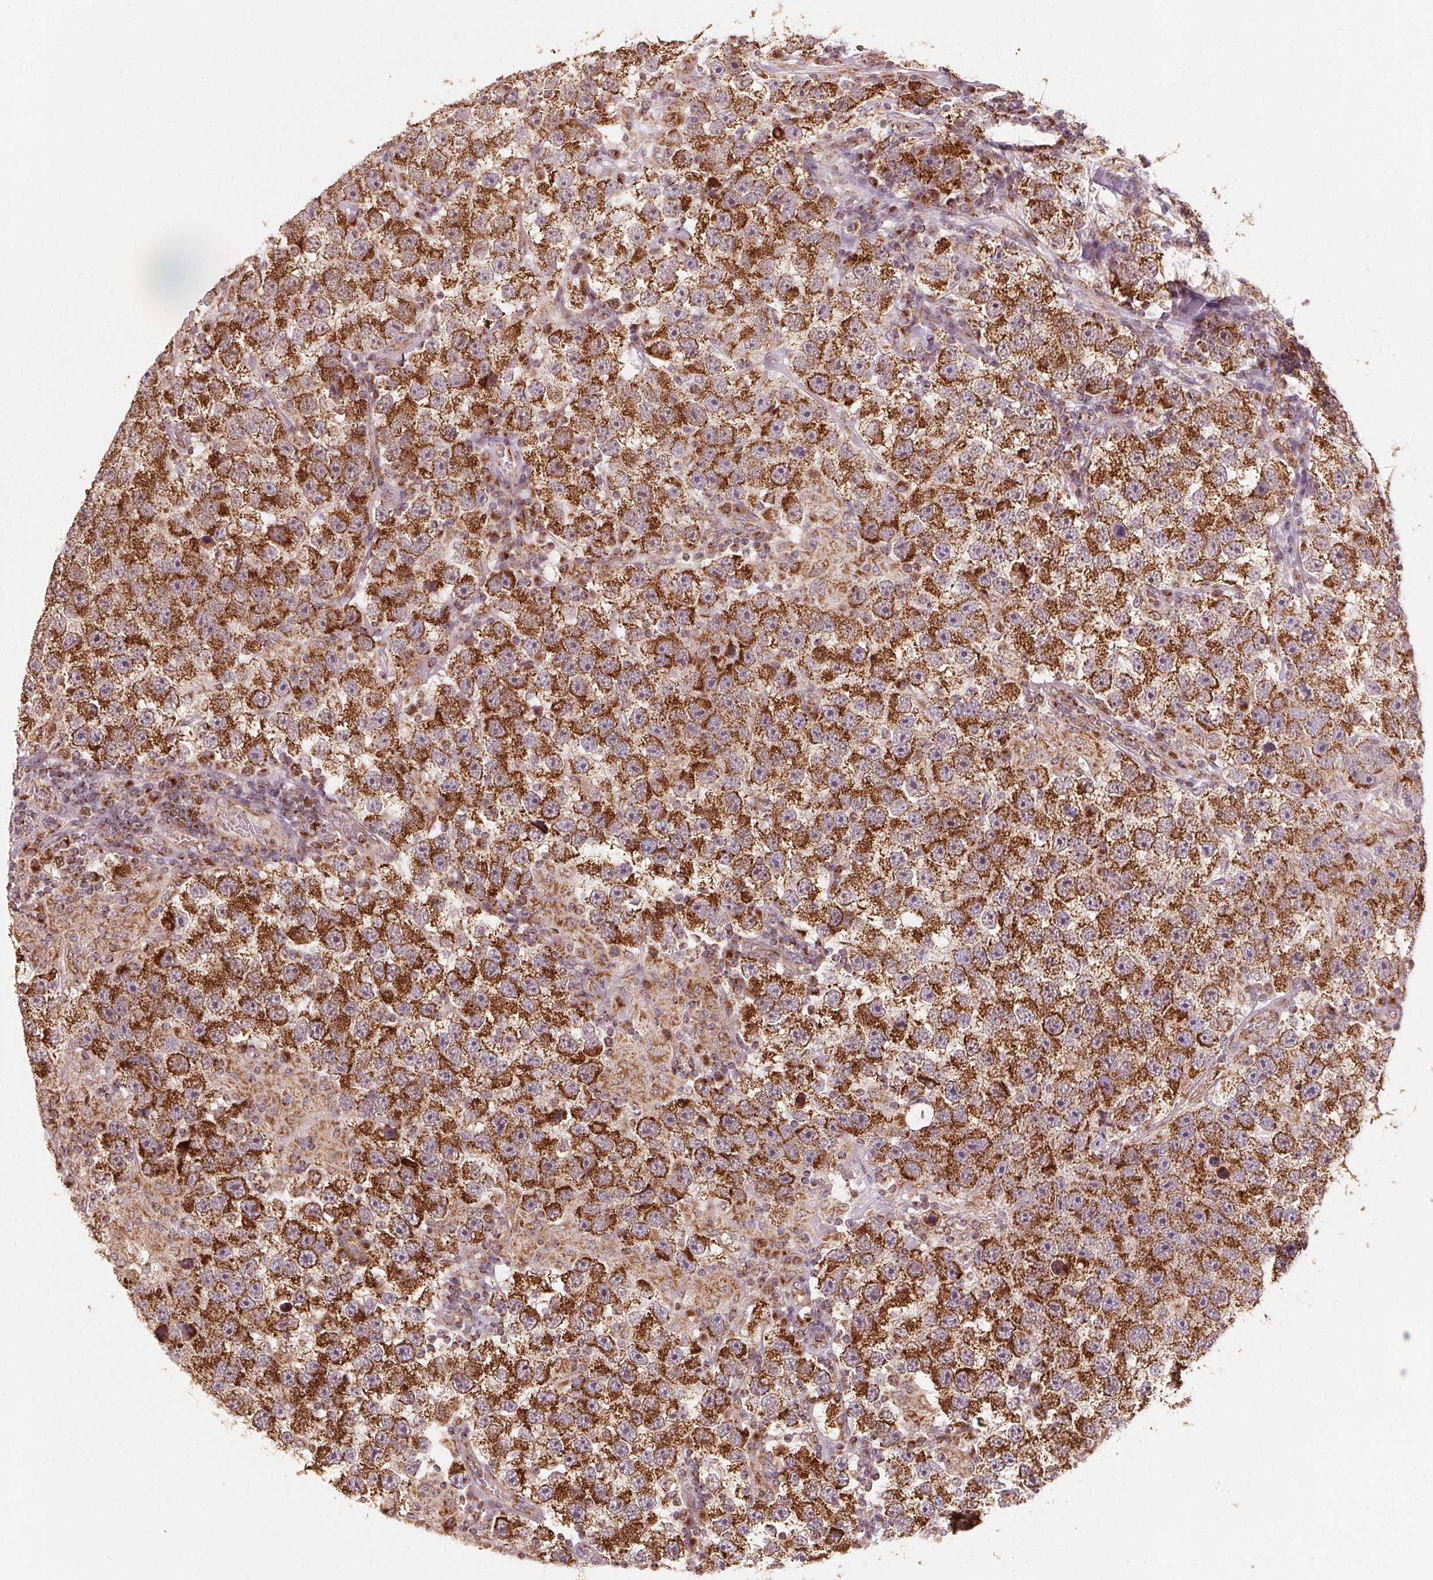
{"staining": {"intensity": "strong", "quantity": ">75%", "location": "cytoplasmic/membranous"}, "tissue": "testis cancer", "cell_type": "Tumor cells", "image_type": "cancer", "snomed": [{"axis": "morphology", "description": "Seminoma, NOS"}, {"axis": "topography", "description": "Testis"}], "caption": "Immunohistochemistry (IHC) of testis seminoma demonstrates high levels of strong cytoplasmic/membranous staining in approximately >75% of tumor cells. Using DAB (brown) and hematoxylin (blue) stains, captured at high magnification using brightfield microscopy.", "gene": "TOMM70", "patient": {"sex": "male", "age": 26}}